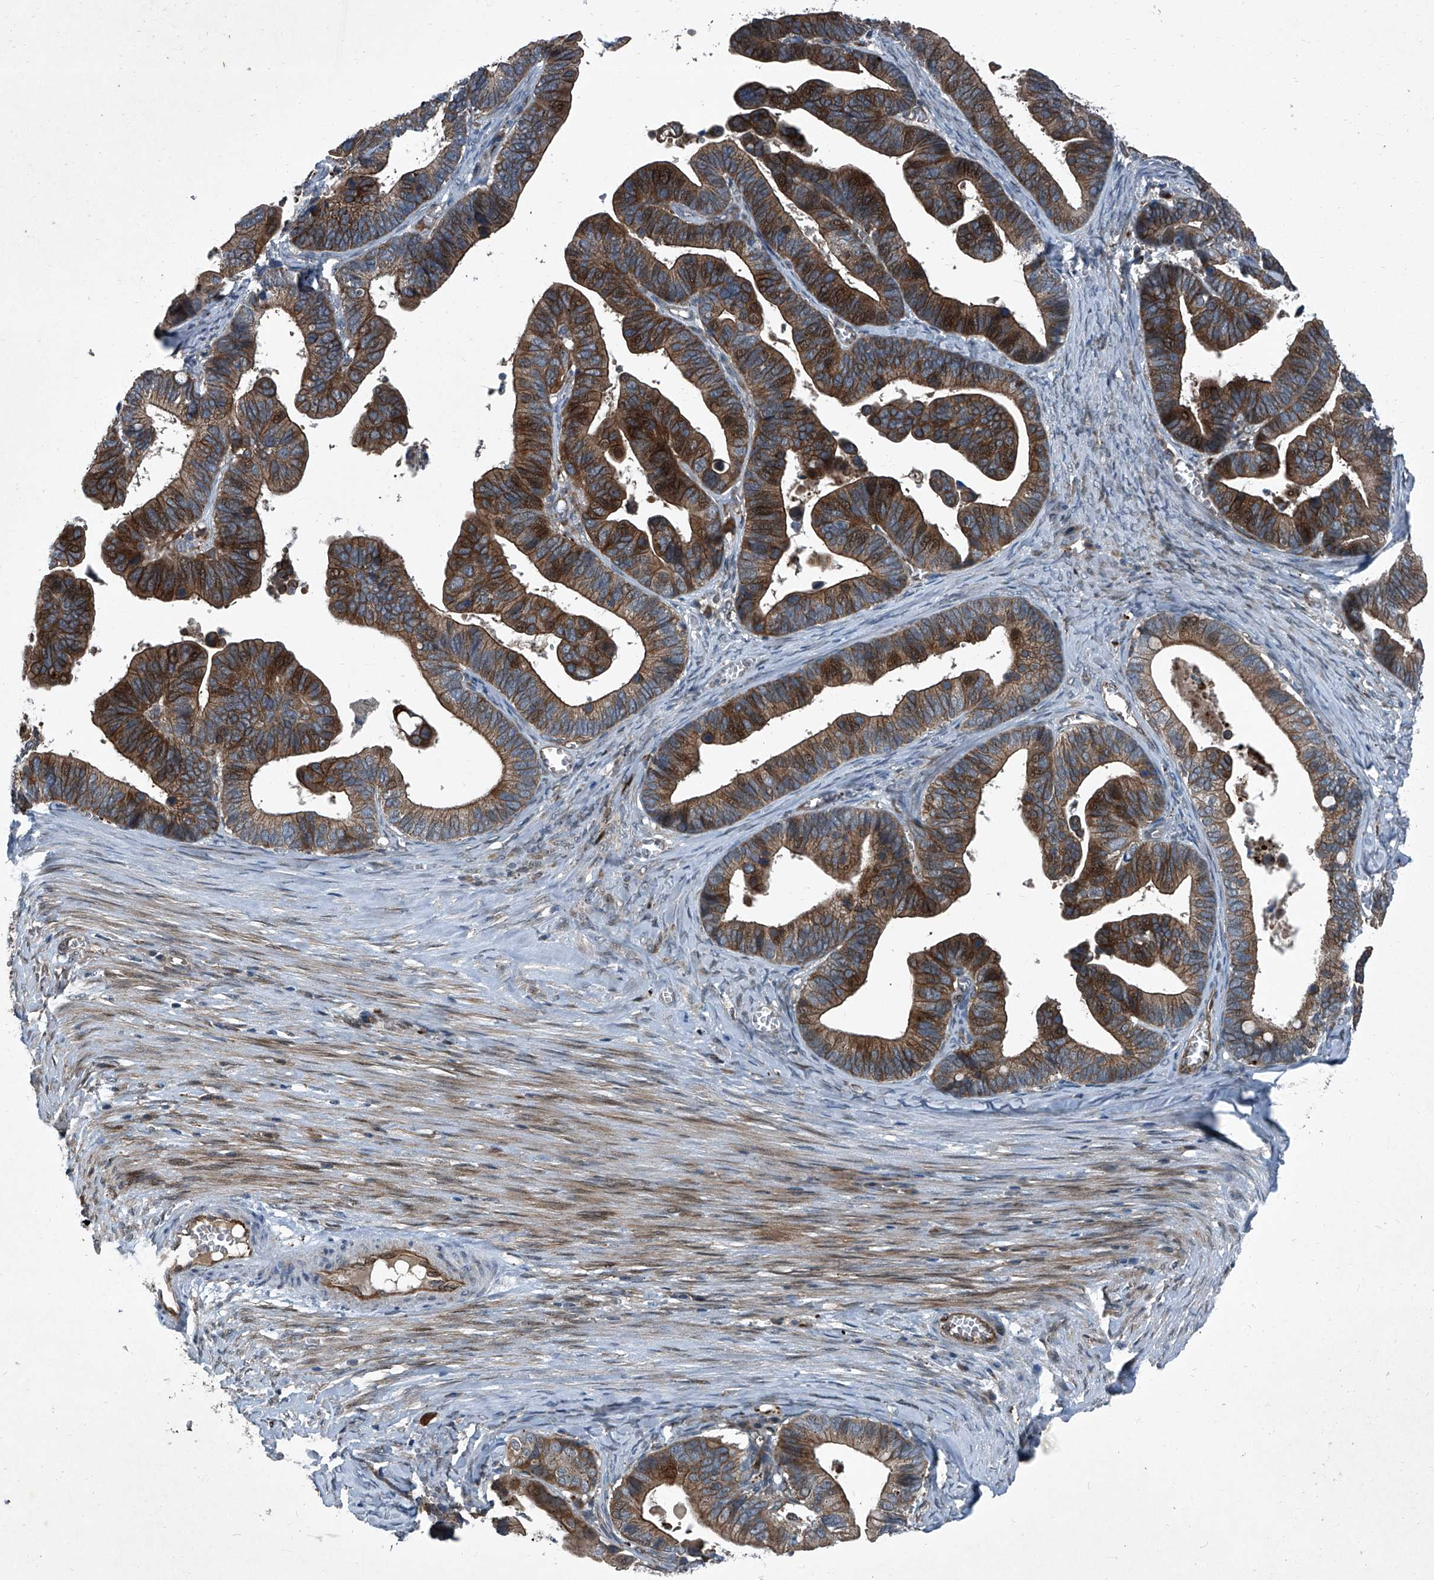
{"staining": {"intensity": "moderate", "quantity": ">75%", "location": "cytoplasmic/membranous"}, "tissue": "ovarian cancer", "cell_type": "Tumor cells", "image_type": "cancer", "snomed": [{"axis": "morphology", "description": "Cystadenocarcinoma, serous, NOS"}, {"axis": "topography", "description": "Ovary"}], "caption": "Ovarian serous cystadenocarcinoma stained for a protein shows moderate cytoplasmic/membranous positivity in tumor cells. Using DAB (brown) and hematoxylin (blue) stains, captured at high magnification using brightfield microscopy.", "gene": "SENP2", "patient": {"sex": "female", "age": 56}}